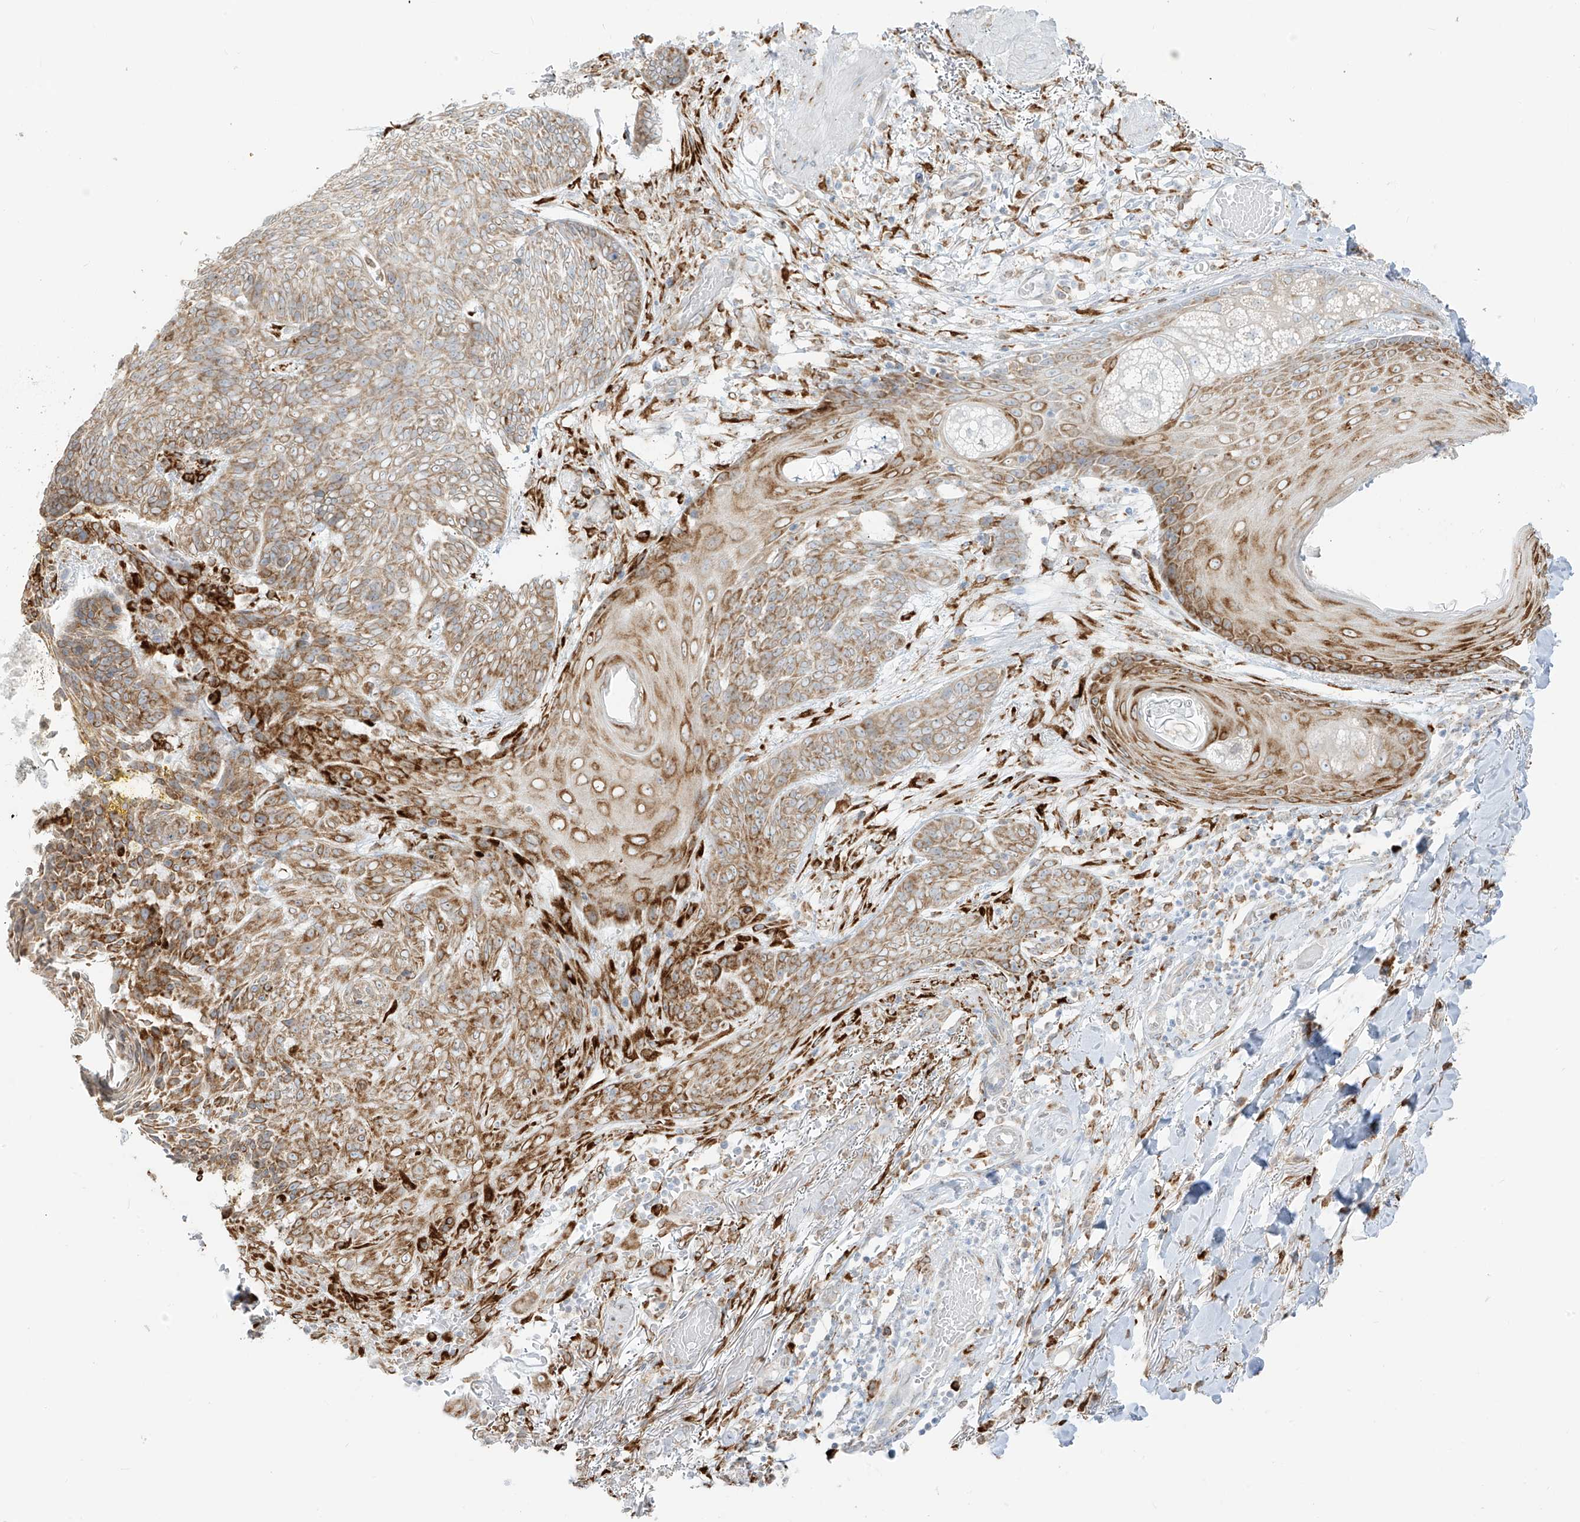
{"staining": {"intensity": "moderate", "quantity": ">75%", "location": "cytoplasmic/membranous"}, "tissue": "skin cancer", "cell_type": "Tumor cells", "image_type": "cancer", "snomed": [{"axis": "morphology", "description": "Normal tissue, NOS"}, {"axis": "morphology", "description": "Basal cell carcinoma"}, {"axis": "topography", "description": "Skin"}], "caption": "Tumor cells demonstrate medium levels of moderate cytoplasmic/membranous expression in approximately >75% of cells in human skin basal cell carcinoma. Immunohistochemistry (ihc) stains the protein in brown and the nuclei are stained blue.", "gene": "LRRC59", "patient": {"sex": "male", "age": 64}}